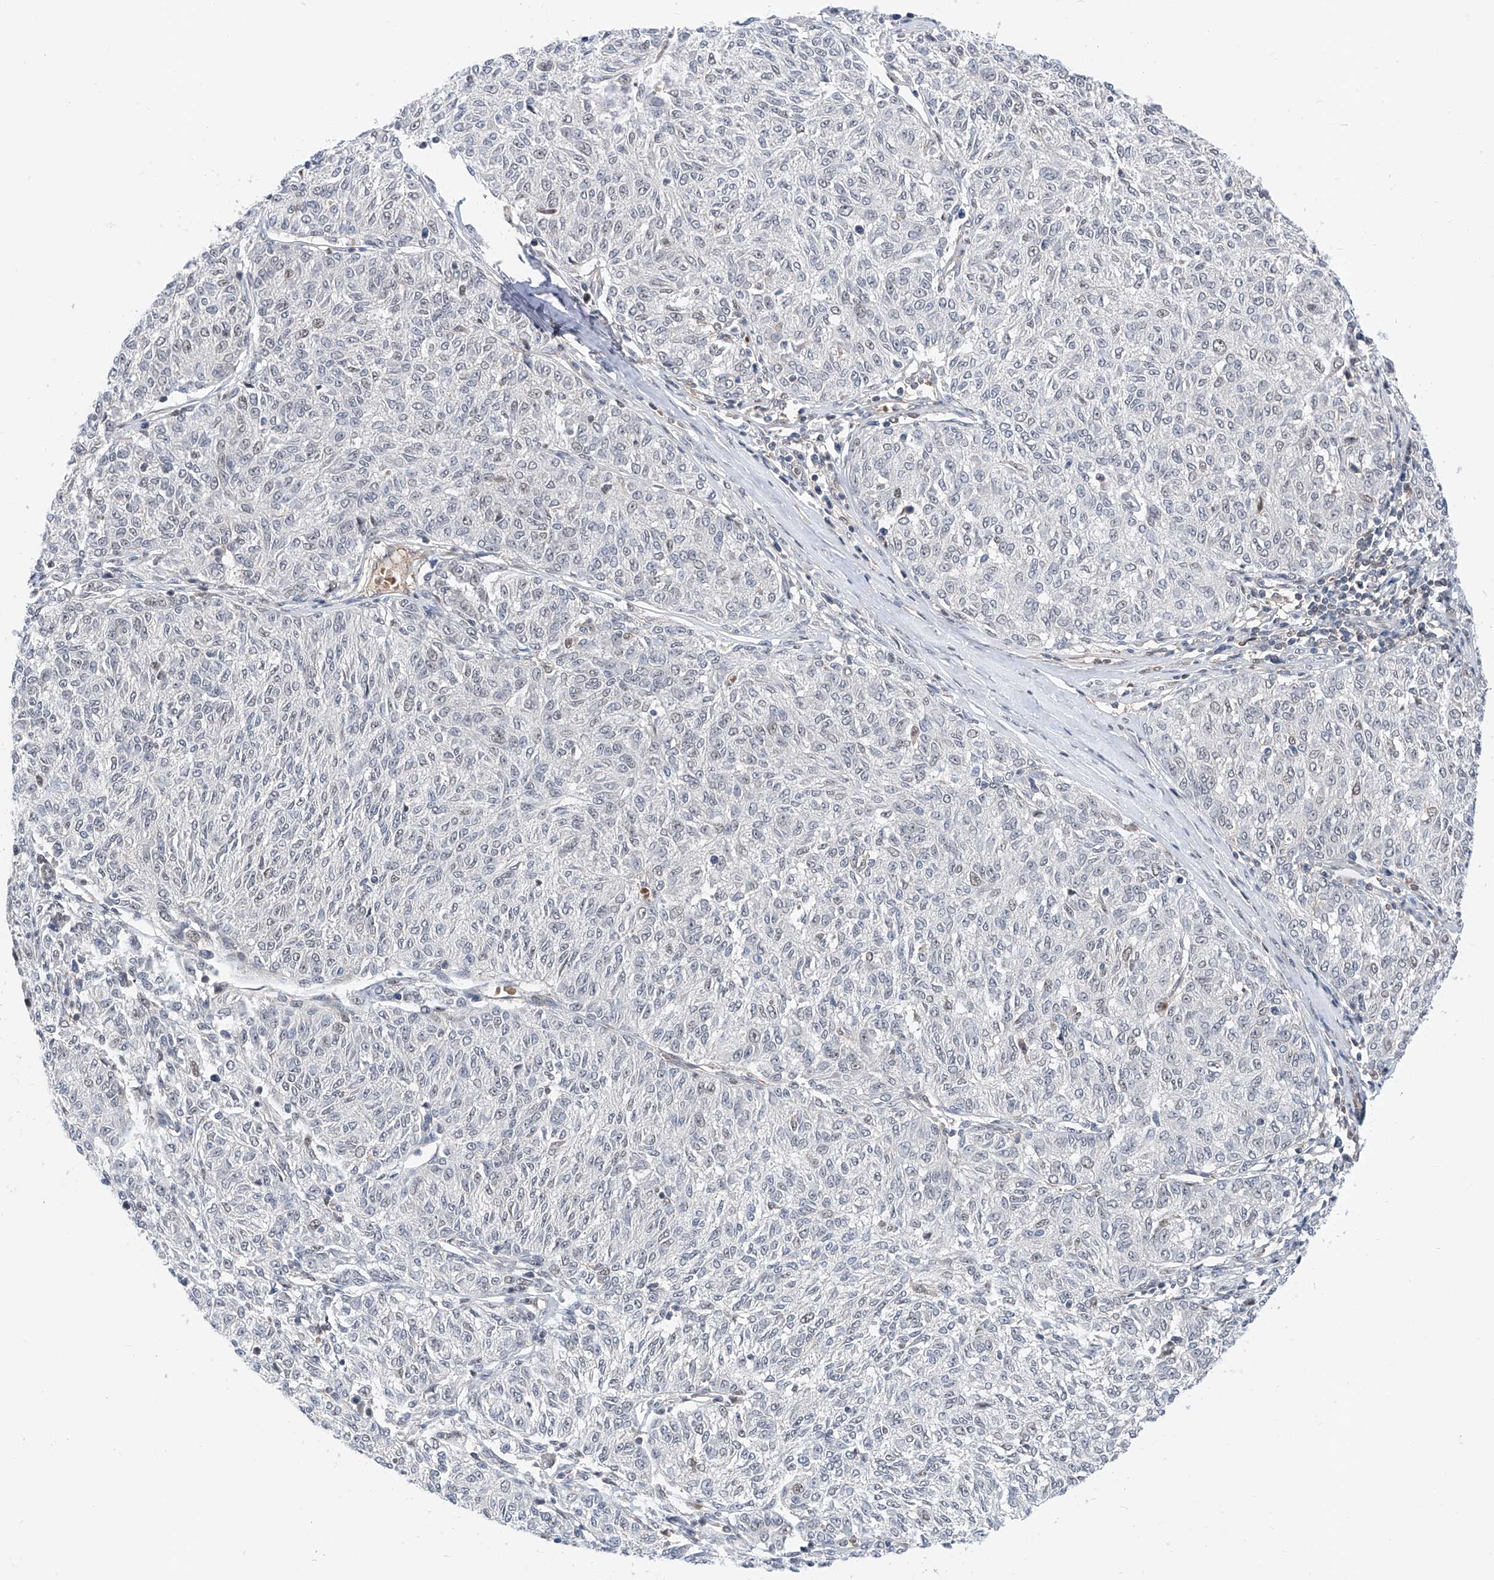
{"staining": {"intensity": "negative", "quantity": "none", "location": "none"}, "tissue": "melanoma", "cell_type": "Tumor cells", "image_type": "cancer", "snomed": [{"axis": "morphology", "description": "Malignant melanoma, NOS"}, {"axis": "topography", "description": "Skin"}], "caption": "Tumor cells show no significant protein positivity in malignant melanoma.", "gene": "SNRNP200", "patient": {"sex": "female", "age": 72}}